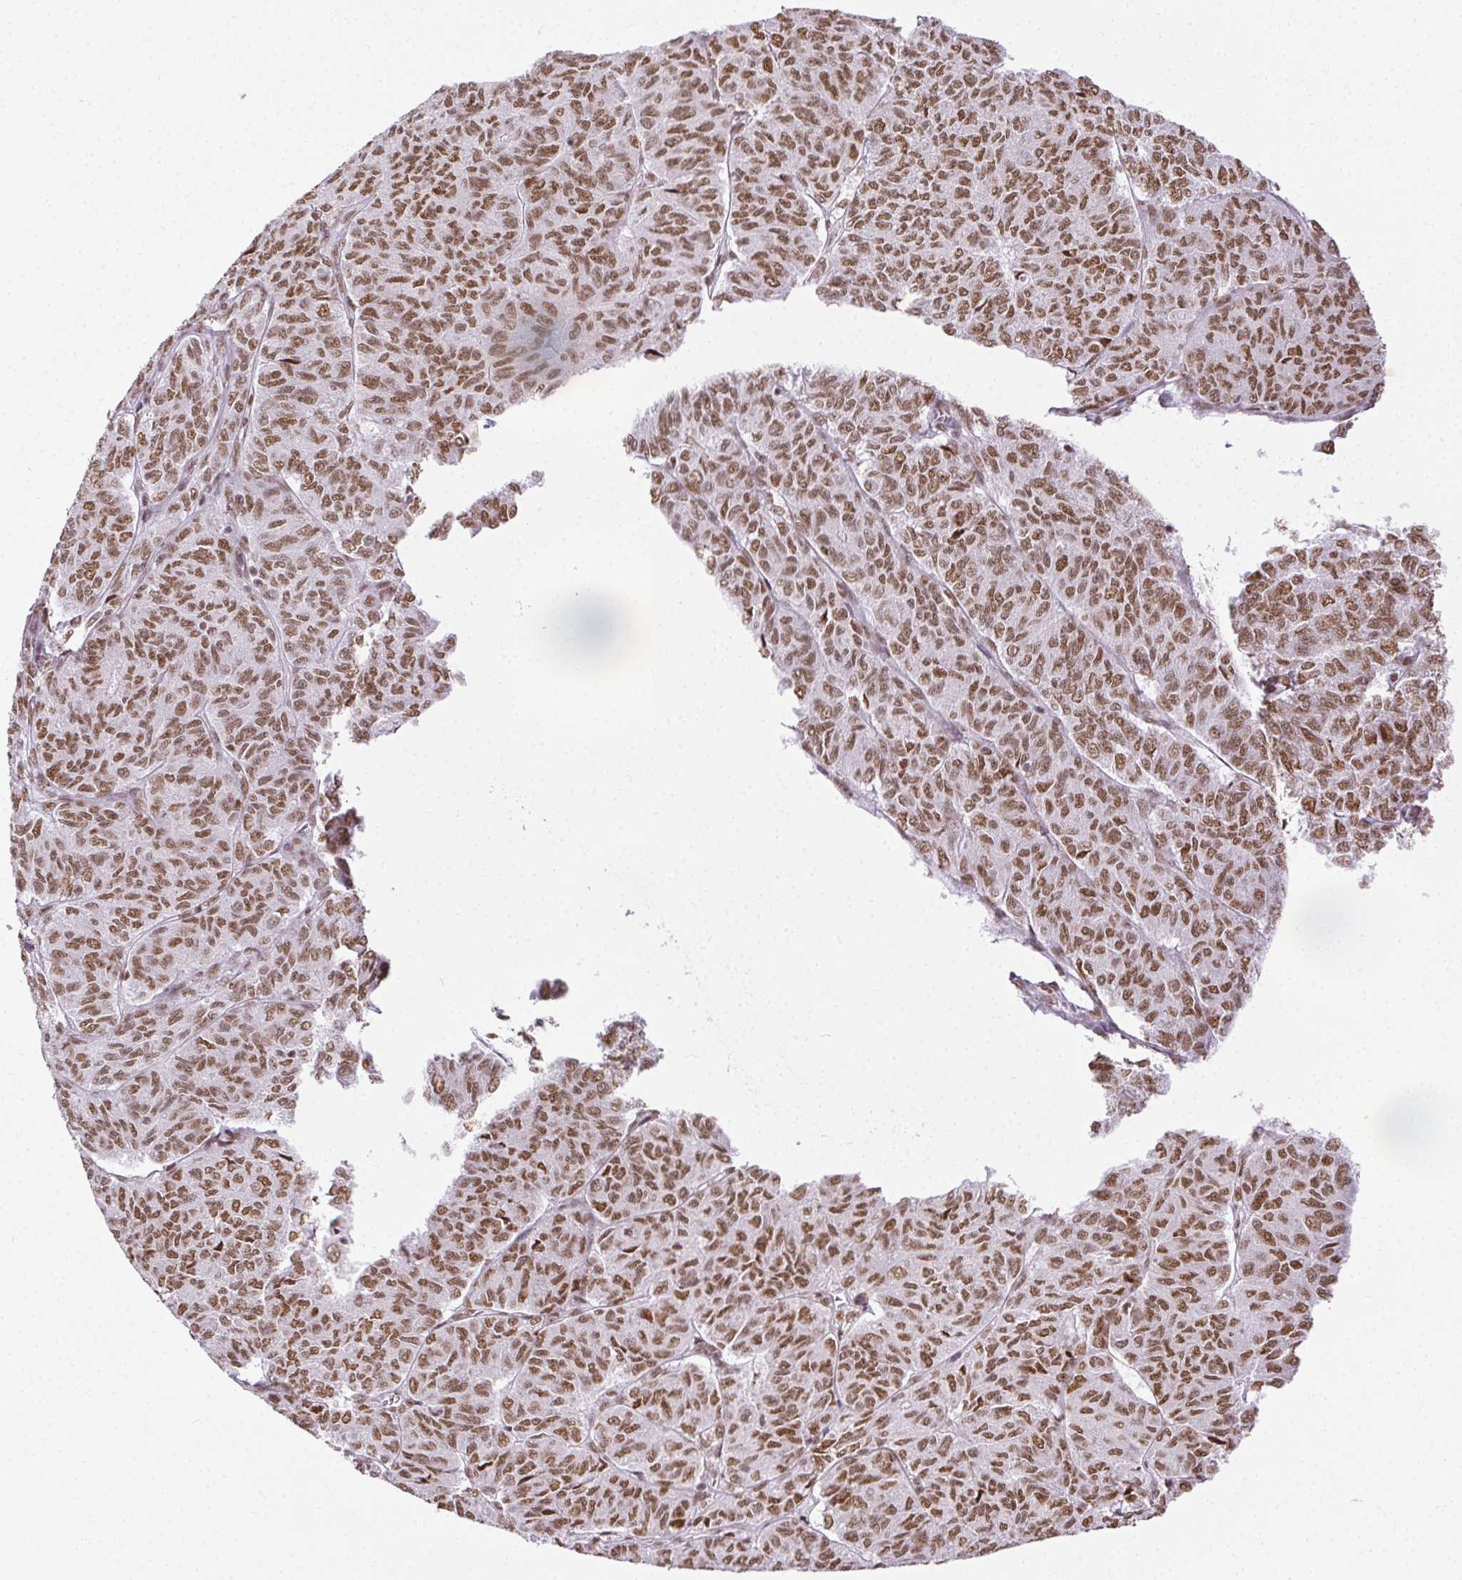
{"staining": {"intensity": "moderate", "quantity": ">75%", "location": "nuclear"}, "tissue": "ovarian cancer", "cell_type": "Tumor cells", "image_type": "cancer", "snomed": [{"axis": "morphology", "description": "Carcinoma, endometroid"}, {"axis": "topography", "description": "Ovary"}], "caption": "Human endometroid carcinoma (ovarian) stained for a protein (brown) demonstrates moderate nuclear positive expression in about >75% of tumor cells.", "gene": "TRA2B", "patient": {"sex": "female", "age": 80}}